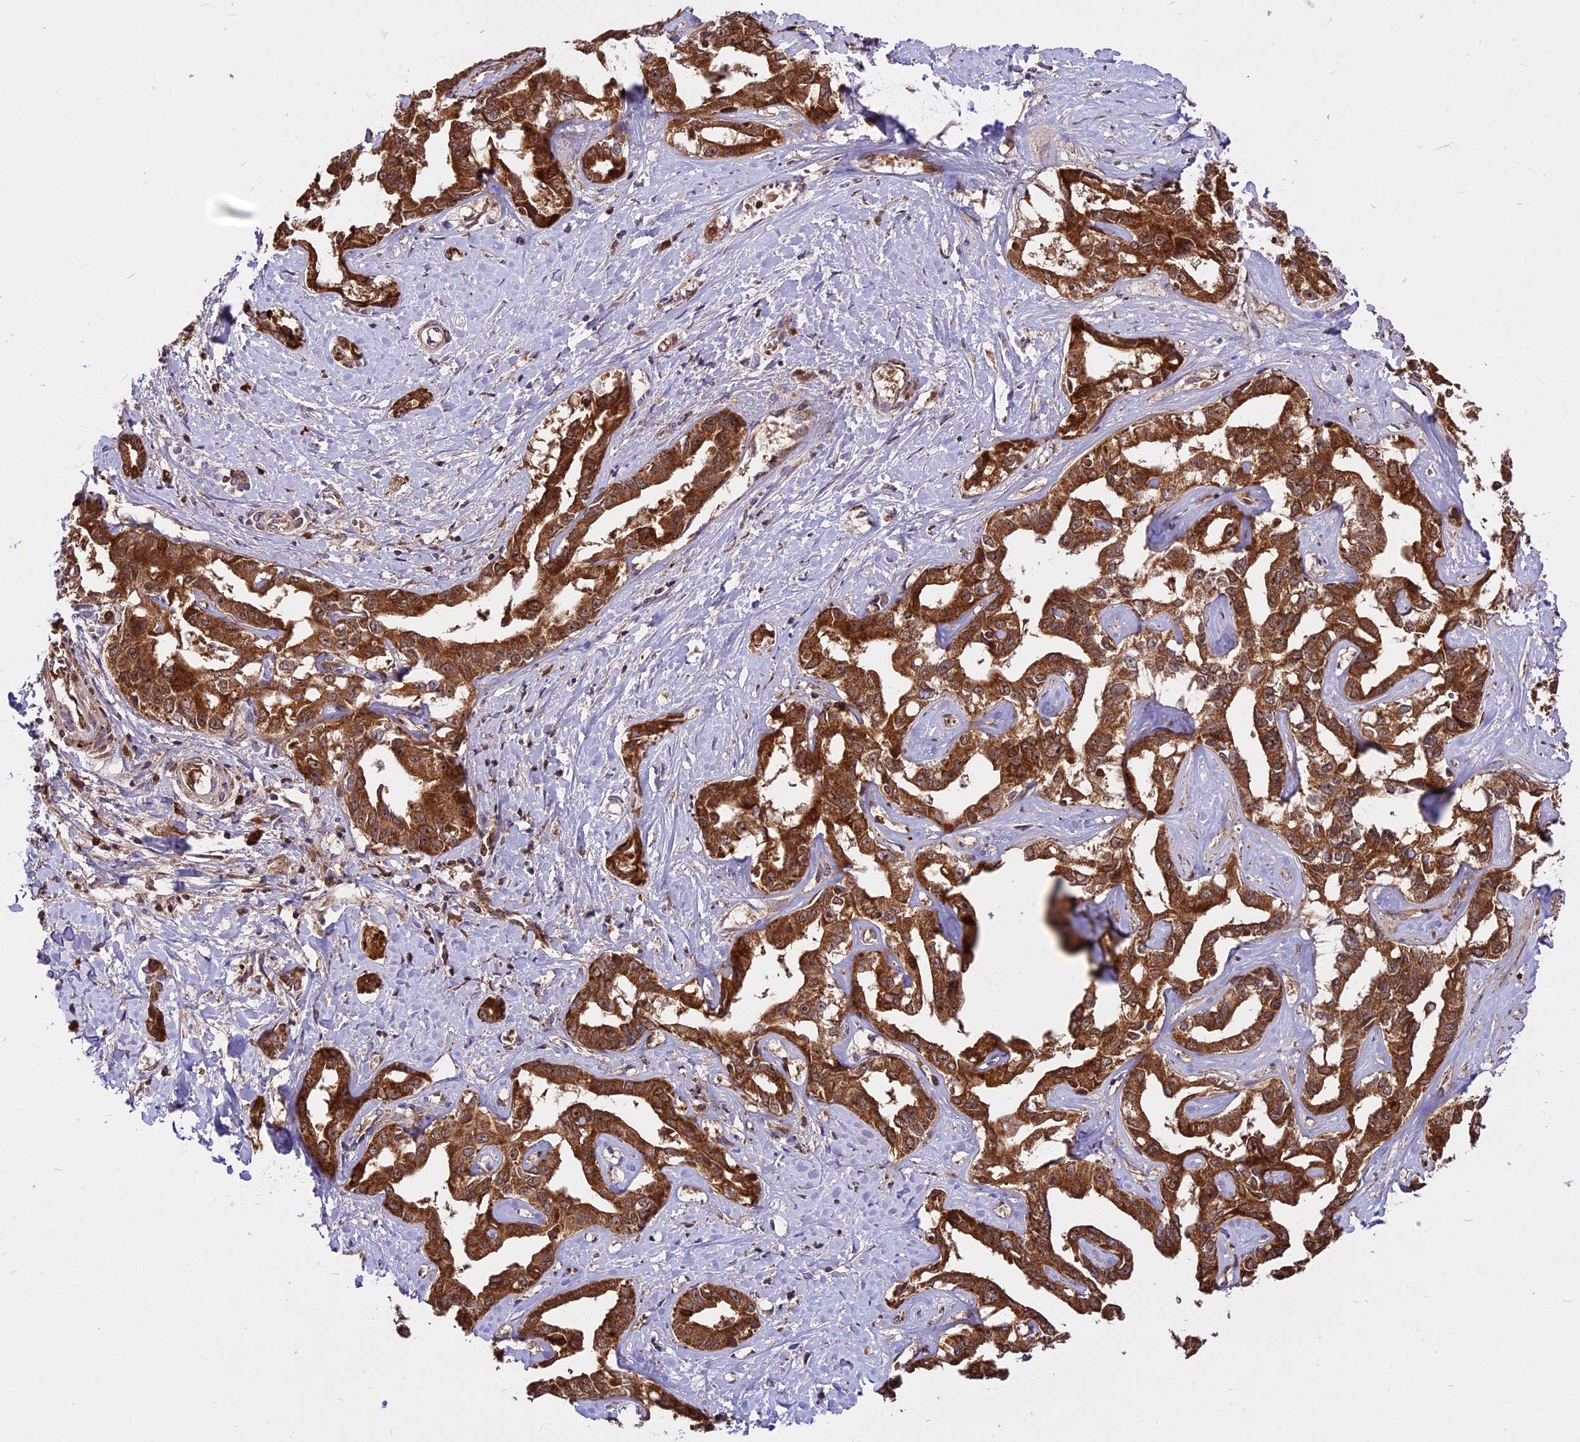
{"staining": {"intensity": "strong", "quantity": ">75%", "location": "cytoplasmic/membranous"}, "tissue": "liver cancer", "cell_type": "Tumor cells", "image_type": "cancer", "snomed": [{"axis": "morphology", "description": "Cholangiocarcinoma"}, {"axis": "topography", "description": "Liver"}], "caption": "High-magnification brightfield microscopy of liver cancer (cholangiocarcinoma) stained with DAB (brown) and counterstained with hematoxylin (blue). tumor cells exhibit strong cytoplasmic/membranous positivity is seen in about>75% of cells.", "gene": "COX17", "patient": {"sex": "male", "age": 59}}